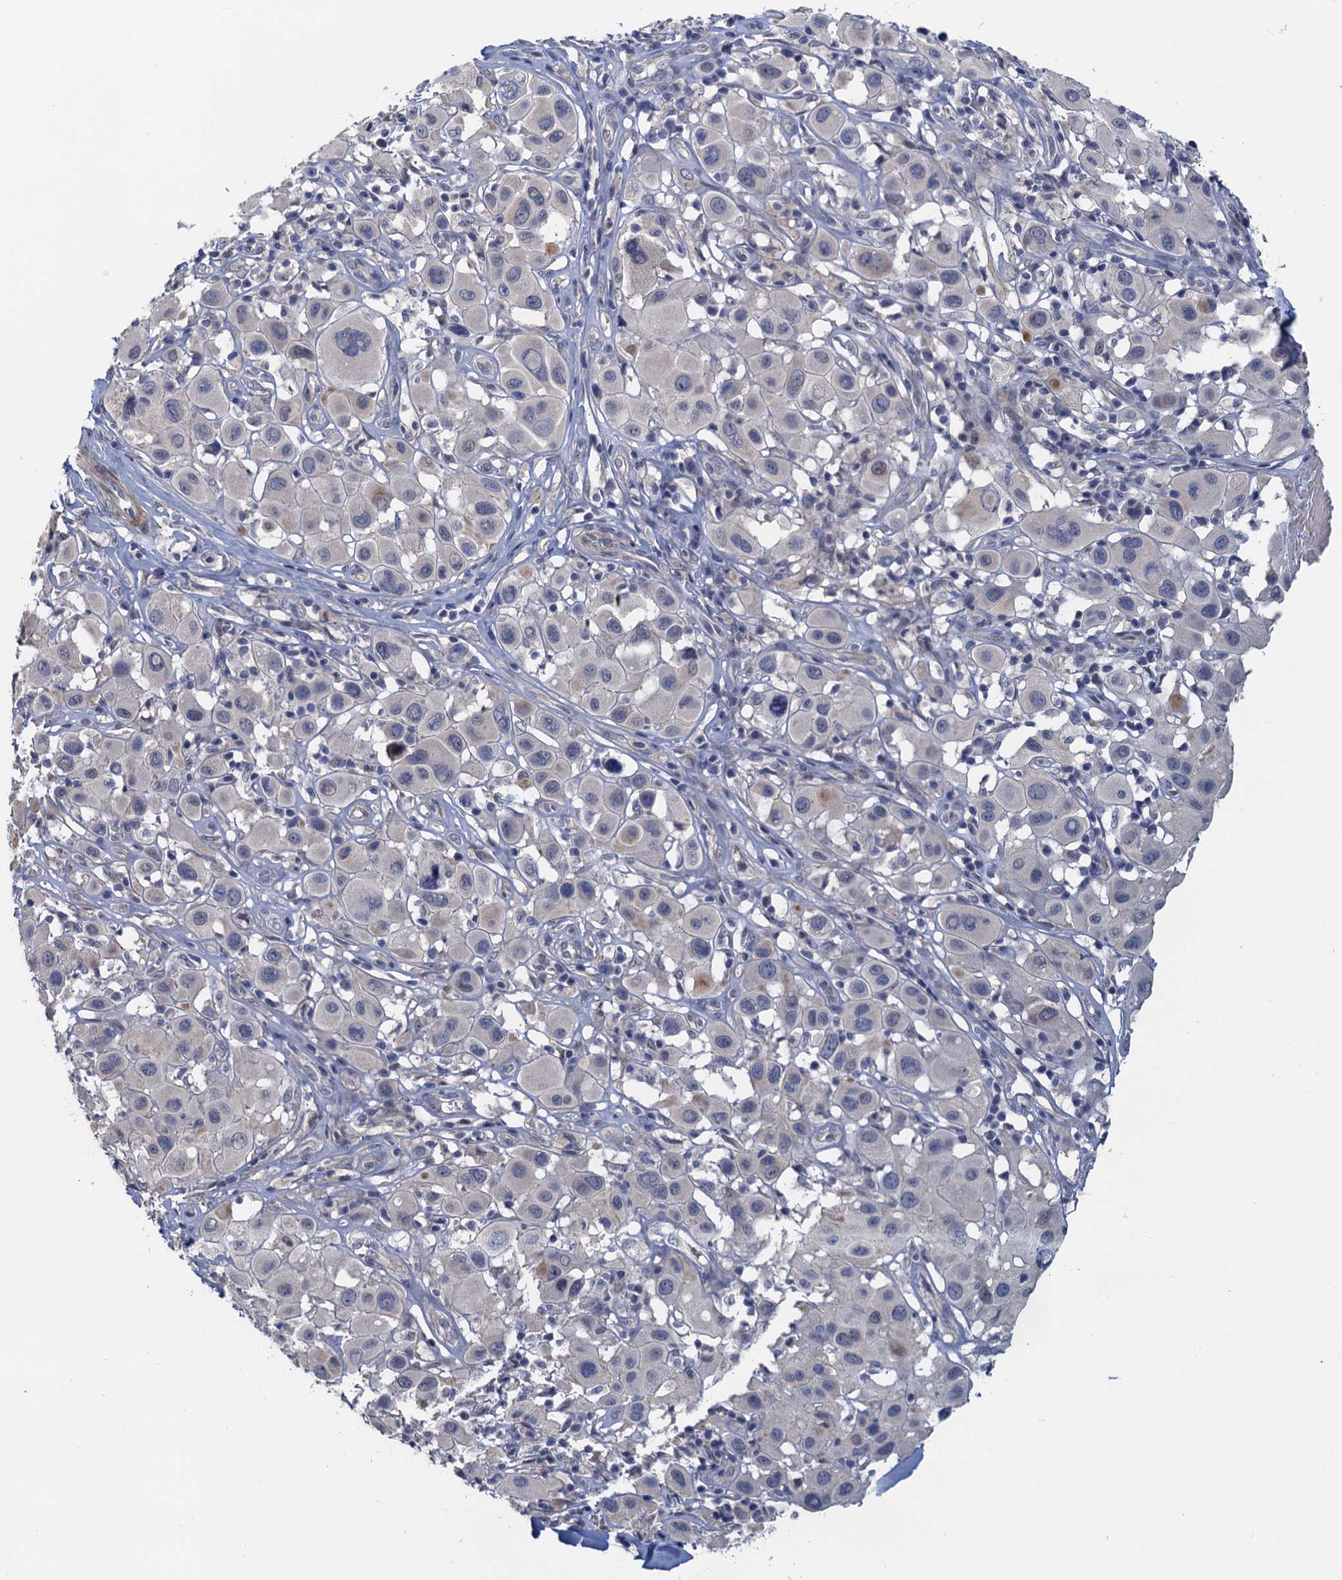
{"staining": {"intensity": "negative", "quantity": "none", "location": "none"}, "tissue": "melanoma", "cell_type": "Tumor cells", "image_type": "cancer", "snomed": [{"axis": "morphology", "description": "Malignant melanoma, Metastatic site"}, {"axis": "topography", "description": "Skin"}], "caption": "Human melanoma stained for a protein using IHC shows no expression in tumor cells.", "gene": "MYO16", "patient": {"sex": "male", "age": 41}}